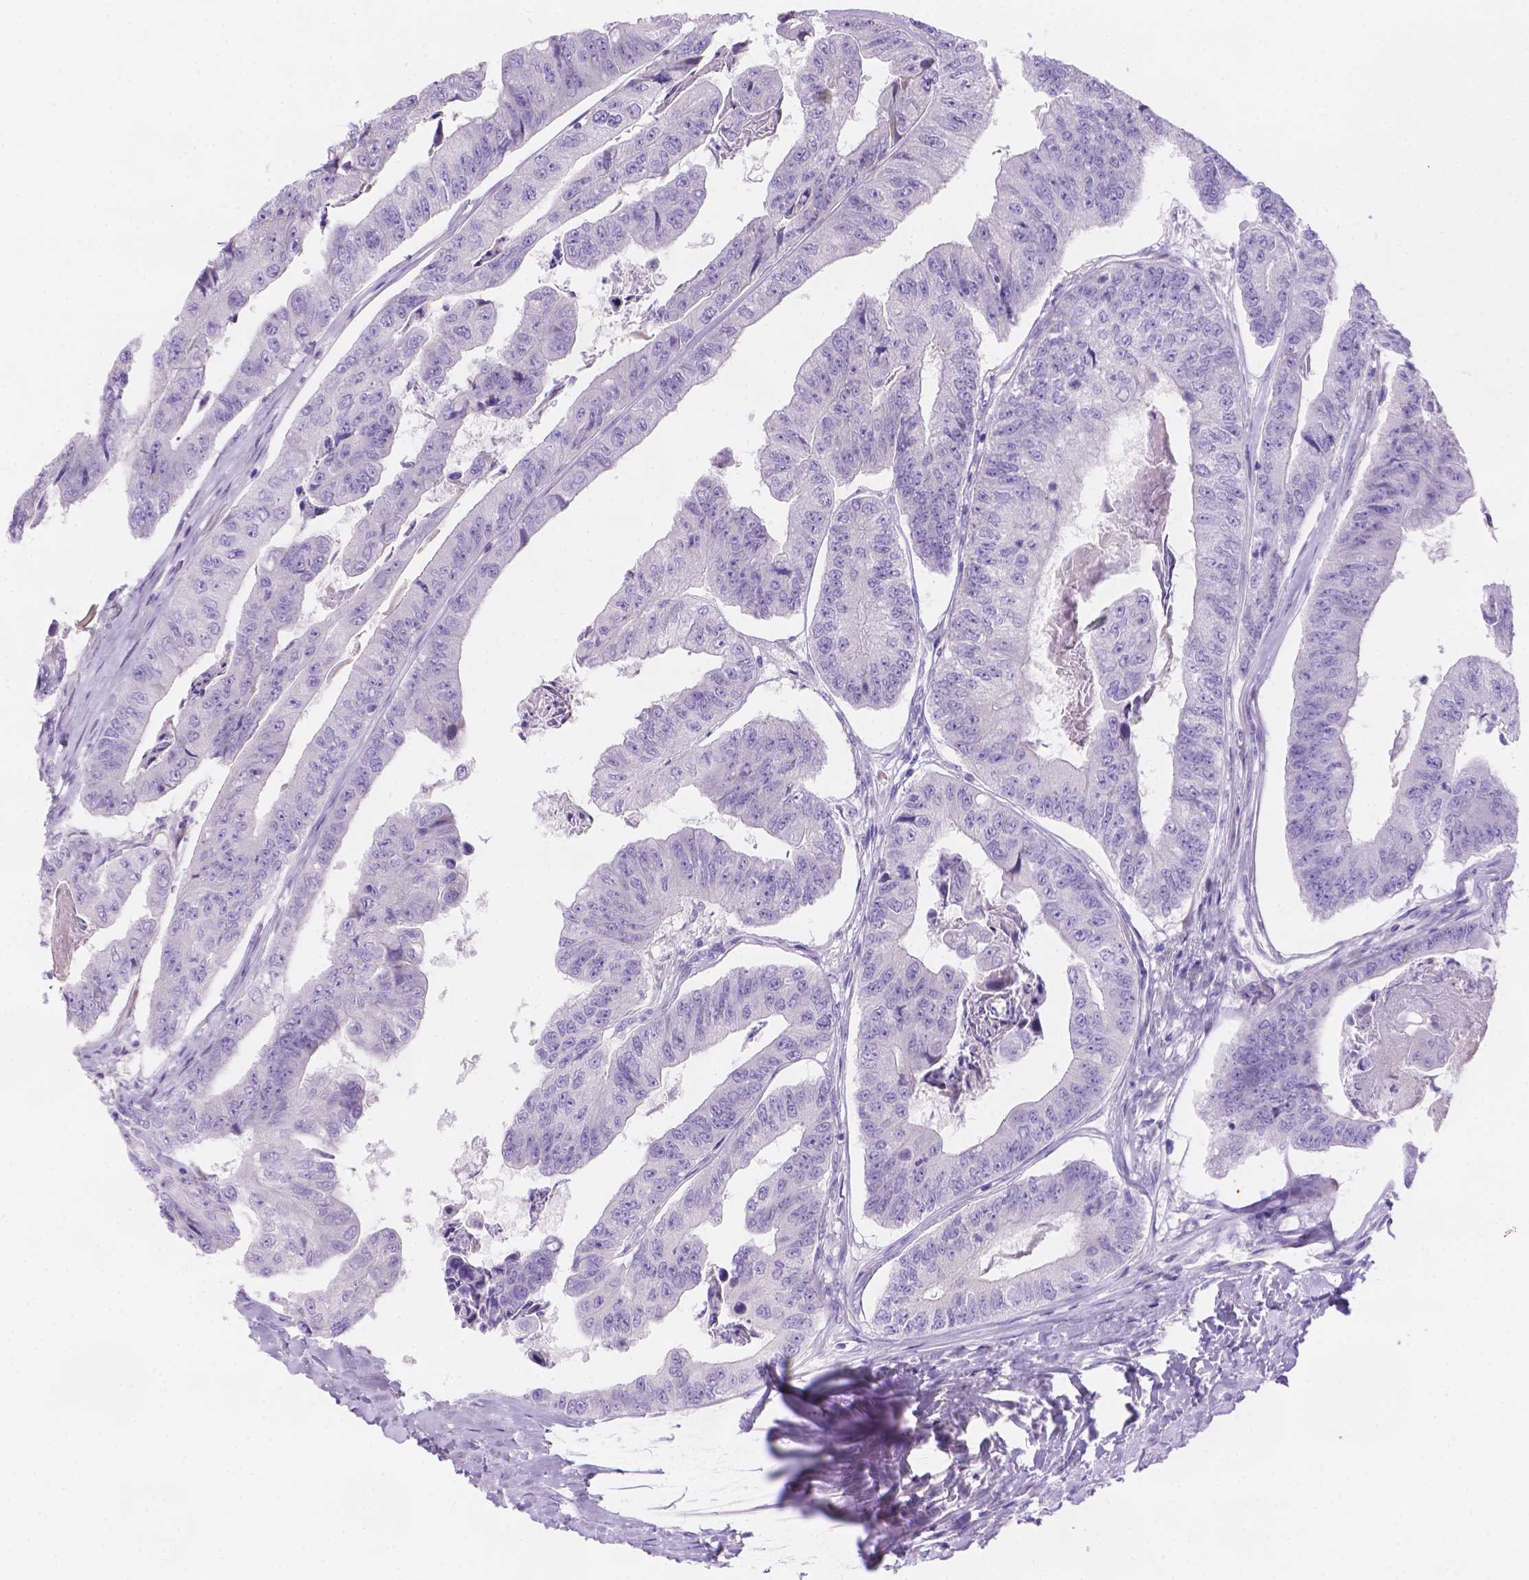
{"staining": {"intensity": "negative", "quantity": "none", "location": "none"}, "tissue": "colorectal cancer", "cell_type": "Tumor cells", "image_type": "cancer", "snomed": [{"axis": "morphology", "description": "Adenocarcinoma, NOS"}, {"axis": "topography", "description": "Colon"}], "caption": "Micrograph shows no significant protein positivity in tumor cells of colorectal adenocarcinoma.", "gene": "MLN", "patient": {"sex": "female", "age": 67}}